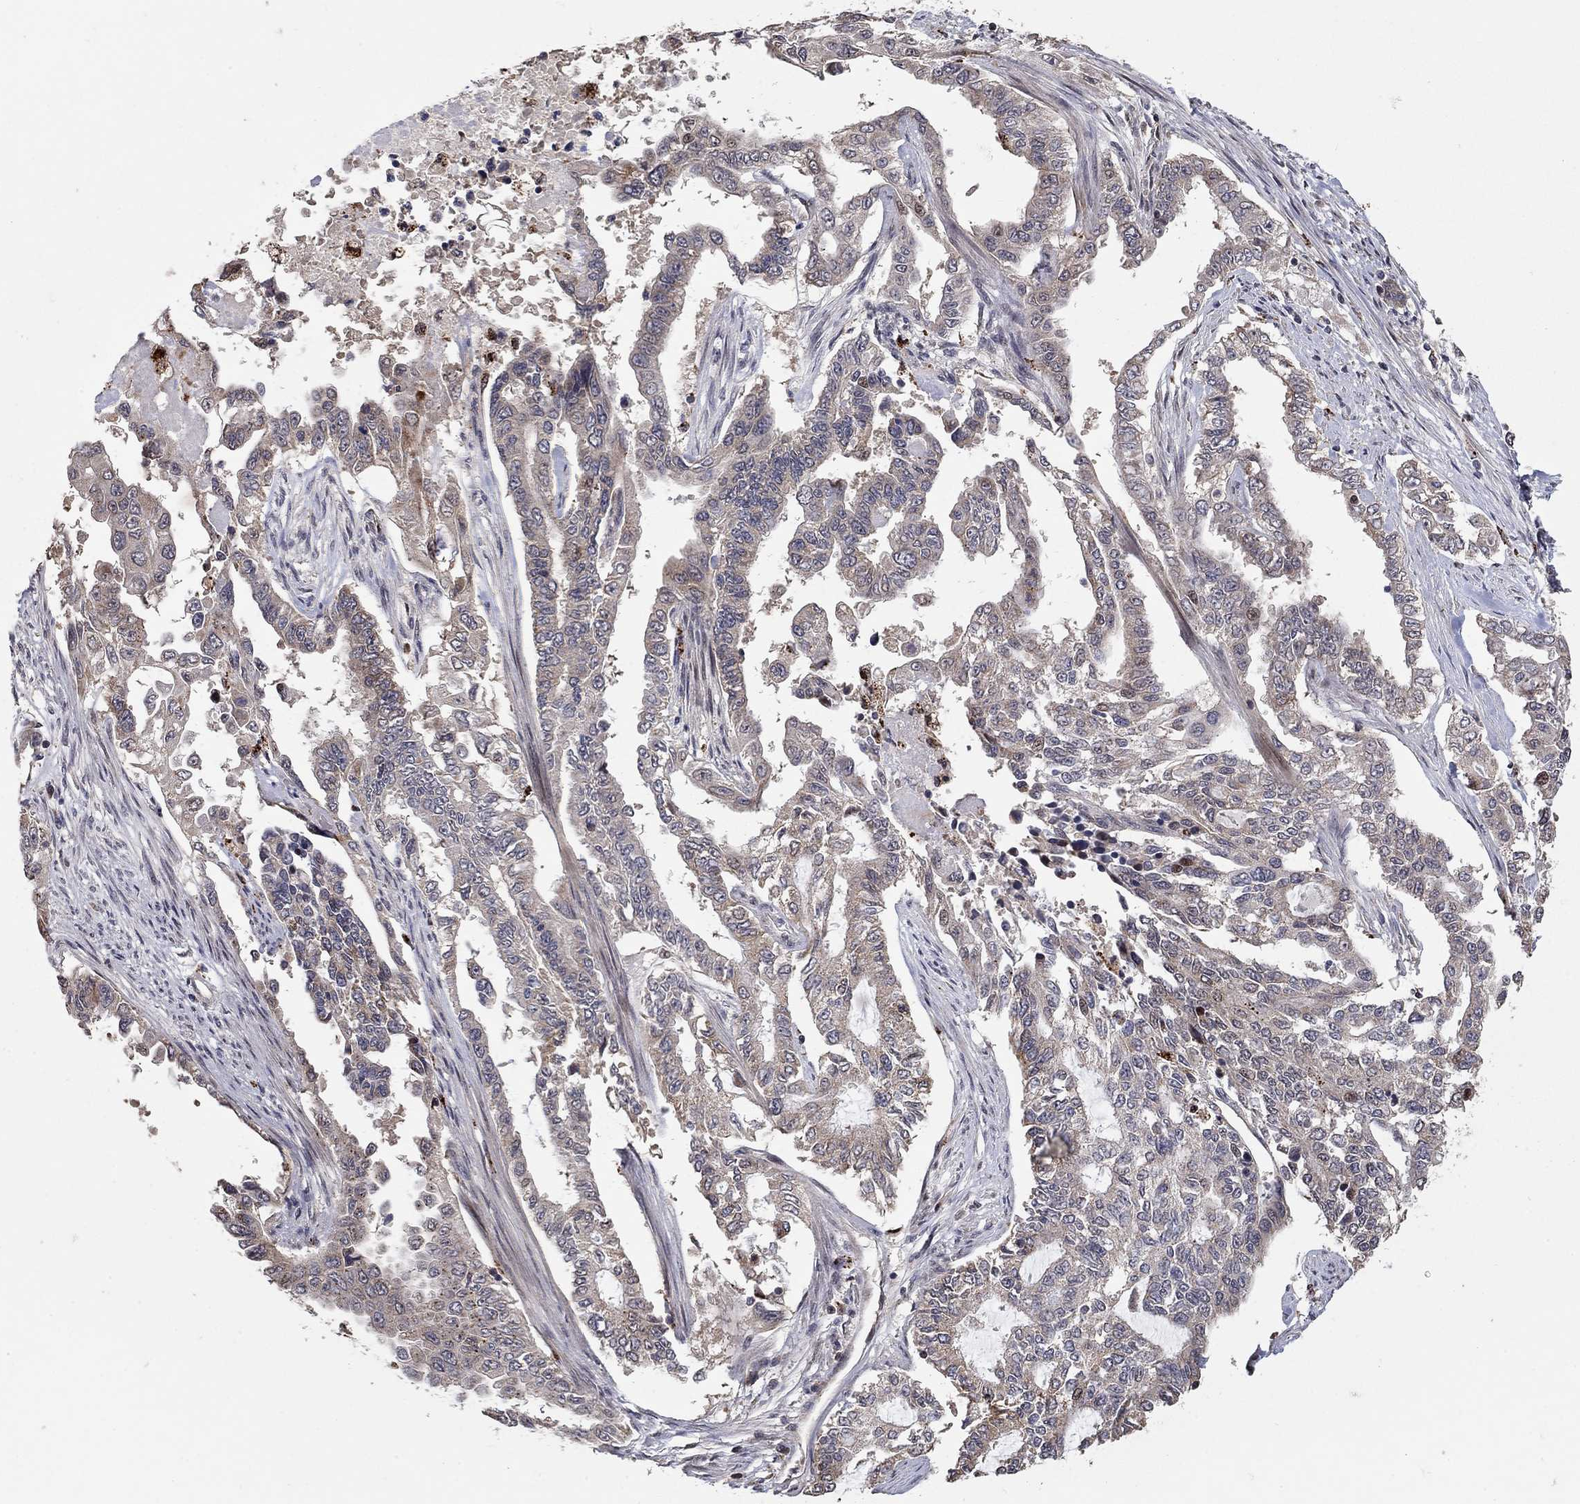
{"staining": {"intensity": "weak", "quantity": "25%-75%", "location": "cytoplasmic/membranous"}, "tissue": "endometrial cancer", "cell_type": "Tumor cells", "image_type": "cancer", "snomed": [{"axis": "morphology", "description": "Adenocarcinoma, NOS"}, {"axis": "topography", "description": "Uterus"}], "caption": "An IHC micrograph of tumor tissue is shown. Protein staining in brown highlights weak cytoplasmic/membranous positivity in endometrial adenocarcinoma within tumor cells.", "gene": "LPCAT4", "patient": {"sex": "female", "age": 59}}